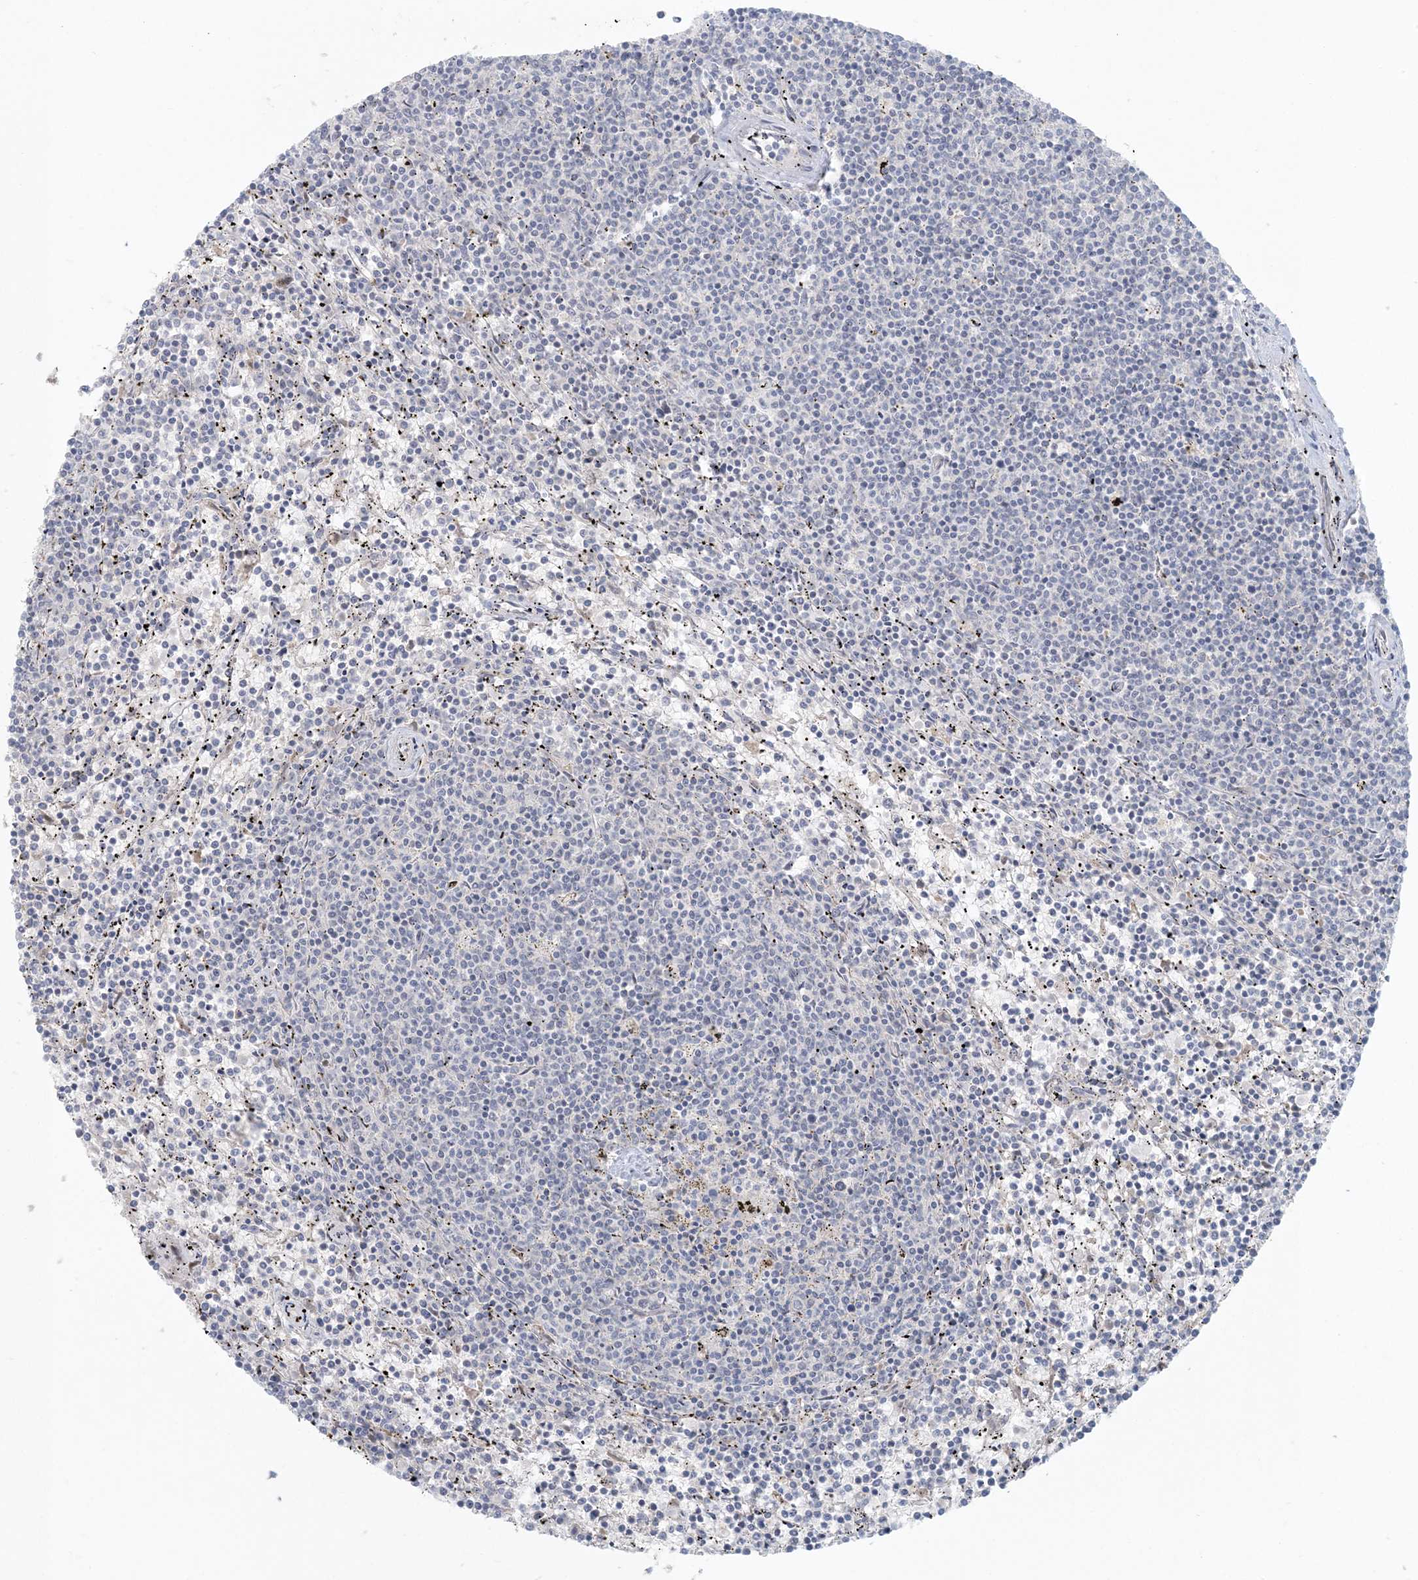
{"staining": {"intensity": "negative", "quantity": "none", "location": "none"}, "tissue": "lymphoma", "cell_type": "Tumor cells", "image_type": "cancer", "snomed": [{"axis": "morphology", "description": "Malignant lymphoma, non-Hodgkin's type, Low grade"}, {"axis": "topography", "description": "Spleen"}], "caption": "Micrograph shows no significant protein staining in tumor cells of lymphoma.", "gene": "CTDNEP1", "patient": {"sex": "female", "age": 50}}